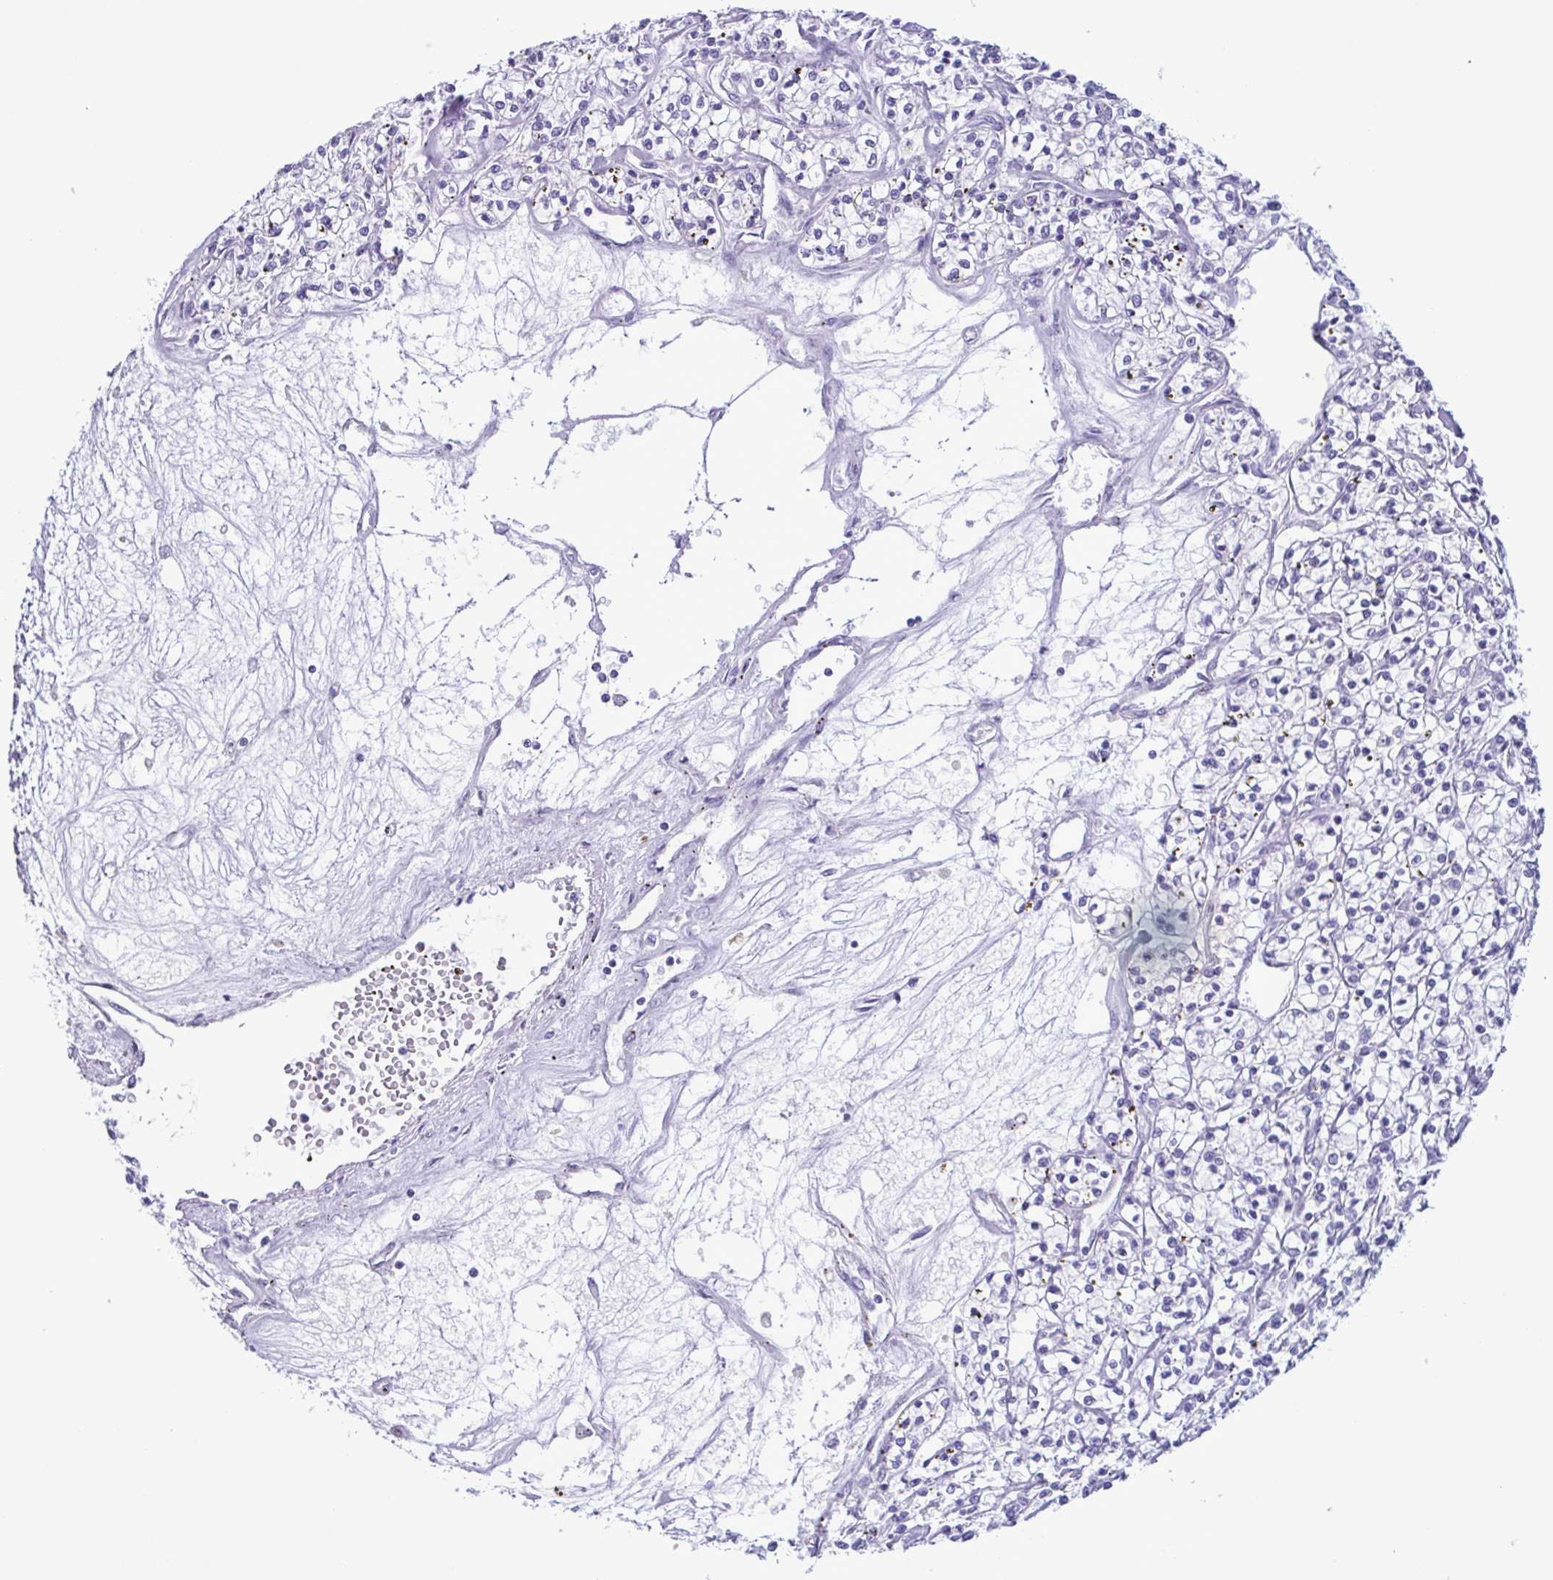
{"staining": {"intensity": "negative", "quantity": "none", "location": "none"}, "tissue": "renal cancer", "cell_type": "Tumor cells", "image_type": "cancer", "snomed": [{"axis": "morphology", "description": "Adenocarcinoma, NOS"}, {"axis": "topography", "description": "Kidney"}], "caption": "DAB (3,3'-diaminobenzidine) immunohistochemical staining of renal cancer (adenocarcinoma) displays no significant expression in tumor cells. Nuclei are stained in blue.", "gene": "LTF", "patient": {"sex": "female", "age": 59}}